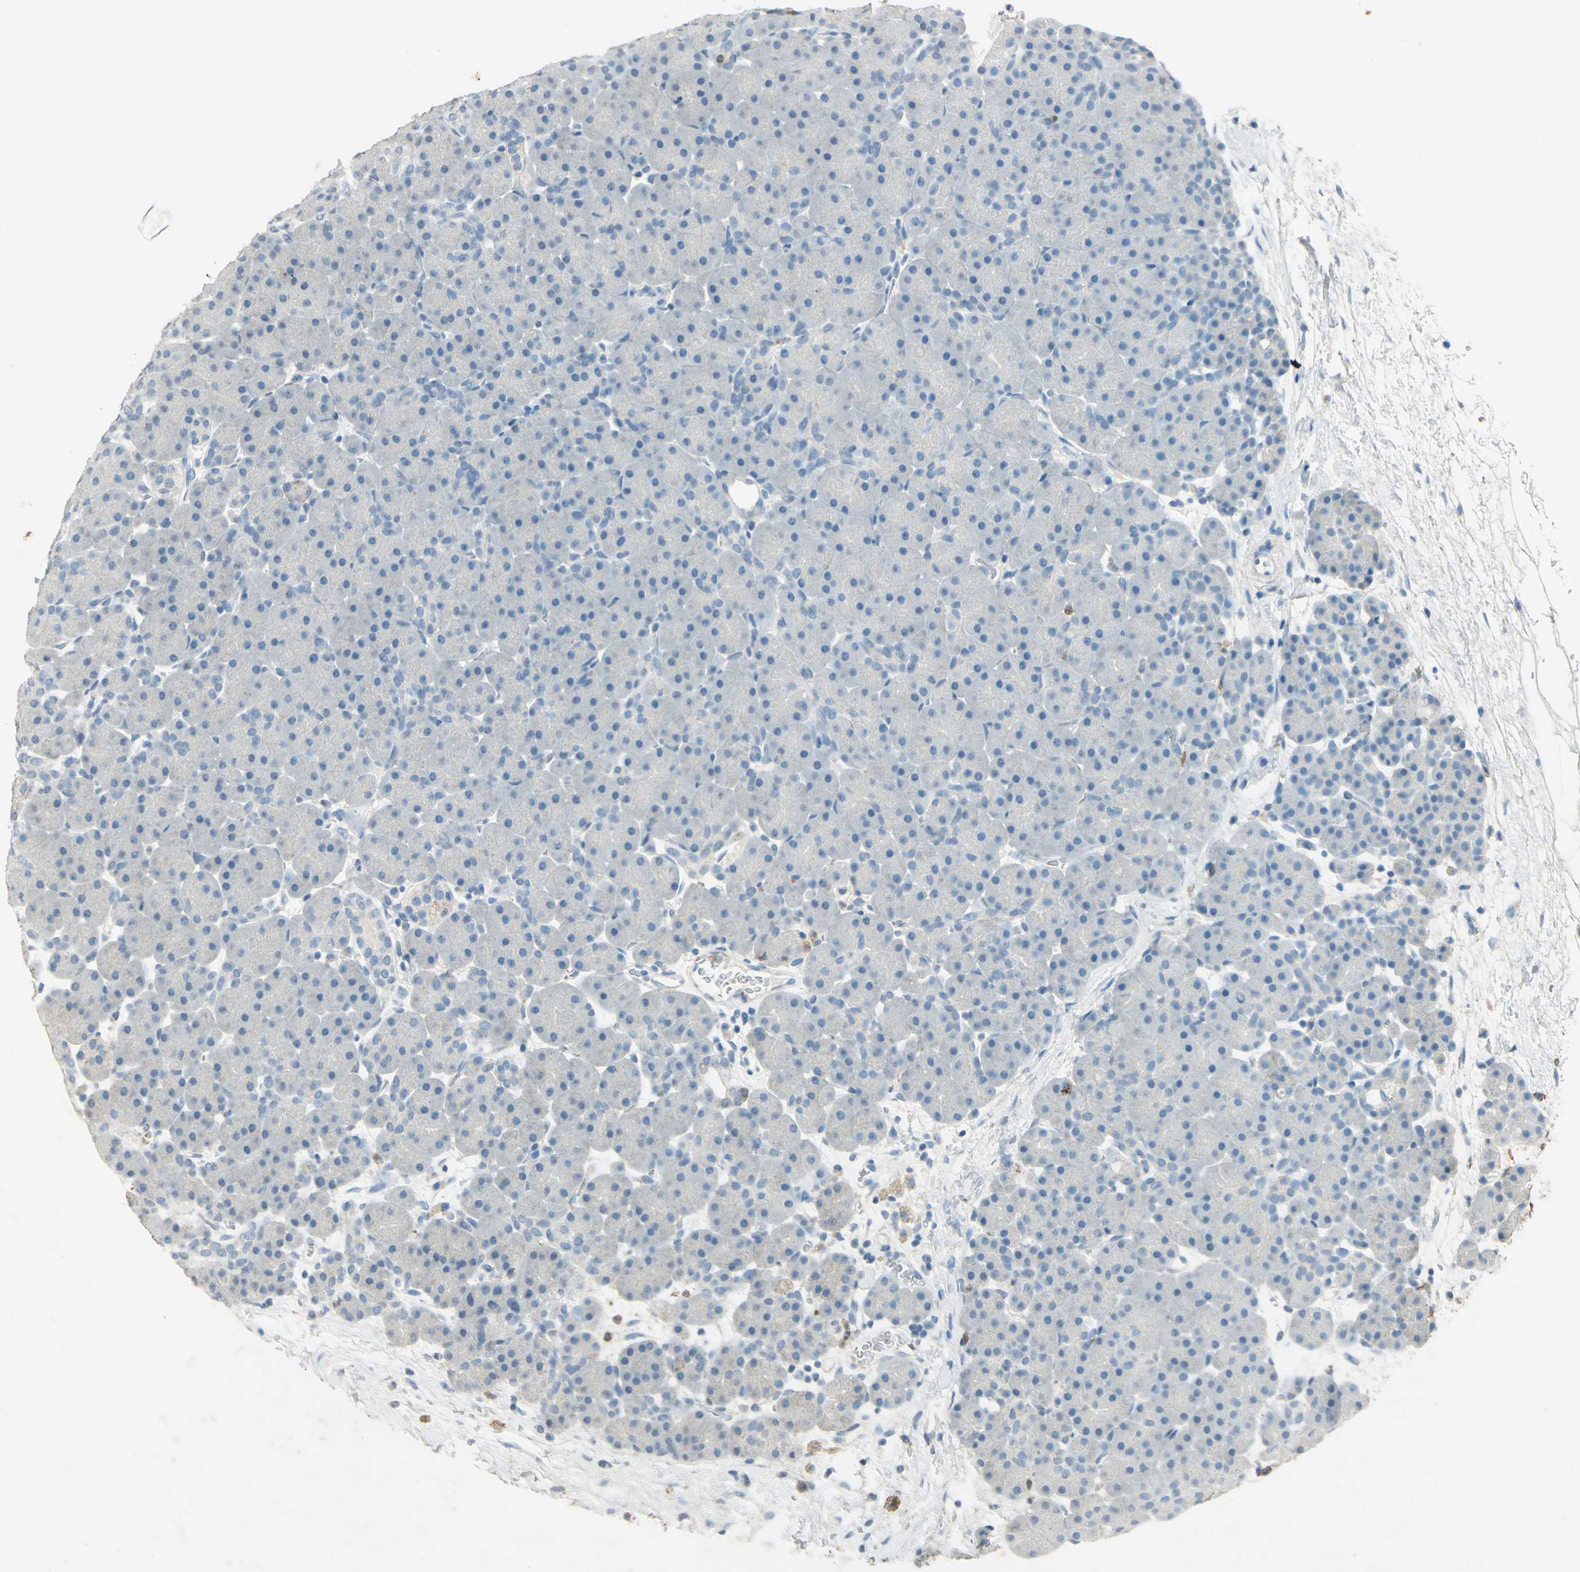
{"staining": {"intensity": "strong", "quantity": "25%-75%", "location": "cytoplasmic/membranous"}, "tissue": "pancreas", "cell_type": "Exocrine glandular cells", "image_type": "normal", "snomed": [{"axis": "morphology", "description": "Normal tissue, NOS"}, {"axis": "topography", "description": "Pancreas"}], "caption": "Pancreas stained with DAB (3,3'-diaminobenzidine) immunohistochemistry (IHC) exhibits high levels of strong cytoplasmic/membranous staining in about 25%-75% of exocrine glandular cells.", "gene": "CAMK2B", "patient": {"sex": "male", "age": 66}}